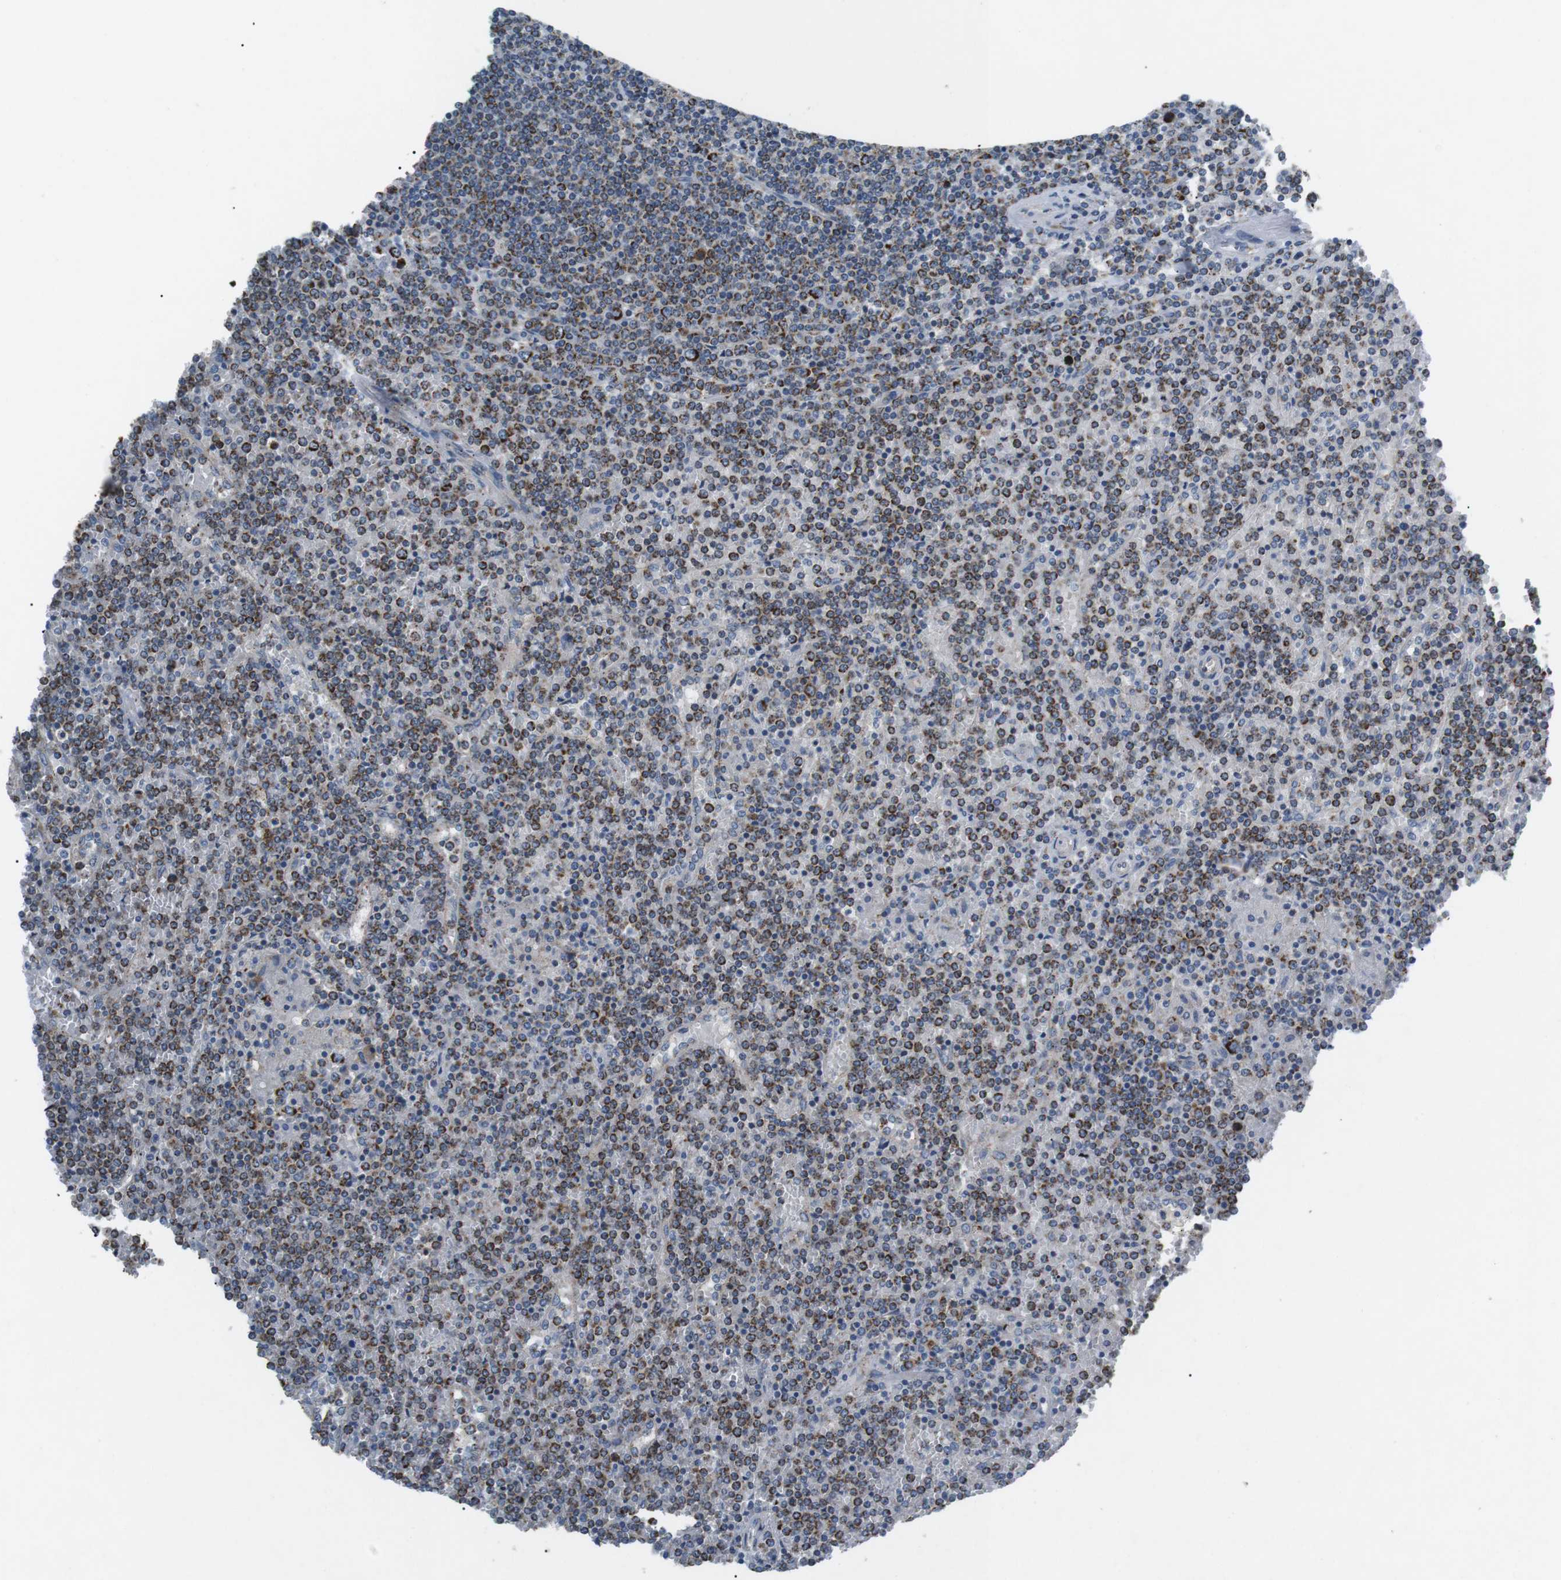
{"staining": {"intensity": "moderate", "quantity": ">75%", "location": "cytoplasmic/membranous"}, "tissue": "lymphoma", "cell_type": "Tumor cells", "image_type": "cancer", "snomed": [{"axis": "morphology", "description": "Malignant lymphoma, non-Hodgkin's type, Low grade"}, {"axis": "topography", "description": "Spleen"}], "caption": "Human lymphoma stained for a protein (brown) shows moderate cytoplasmic/membranous positive staining in about >75% of tumor cells.", "gene": "BACE1", "patient": {"sex": "female", "age": 19}}